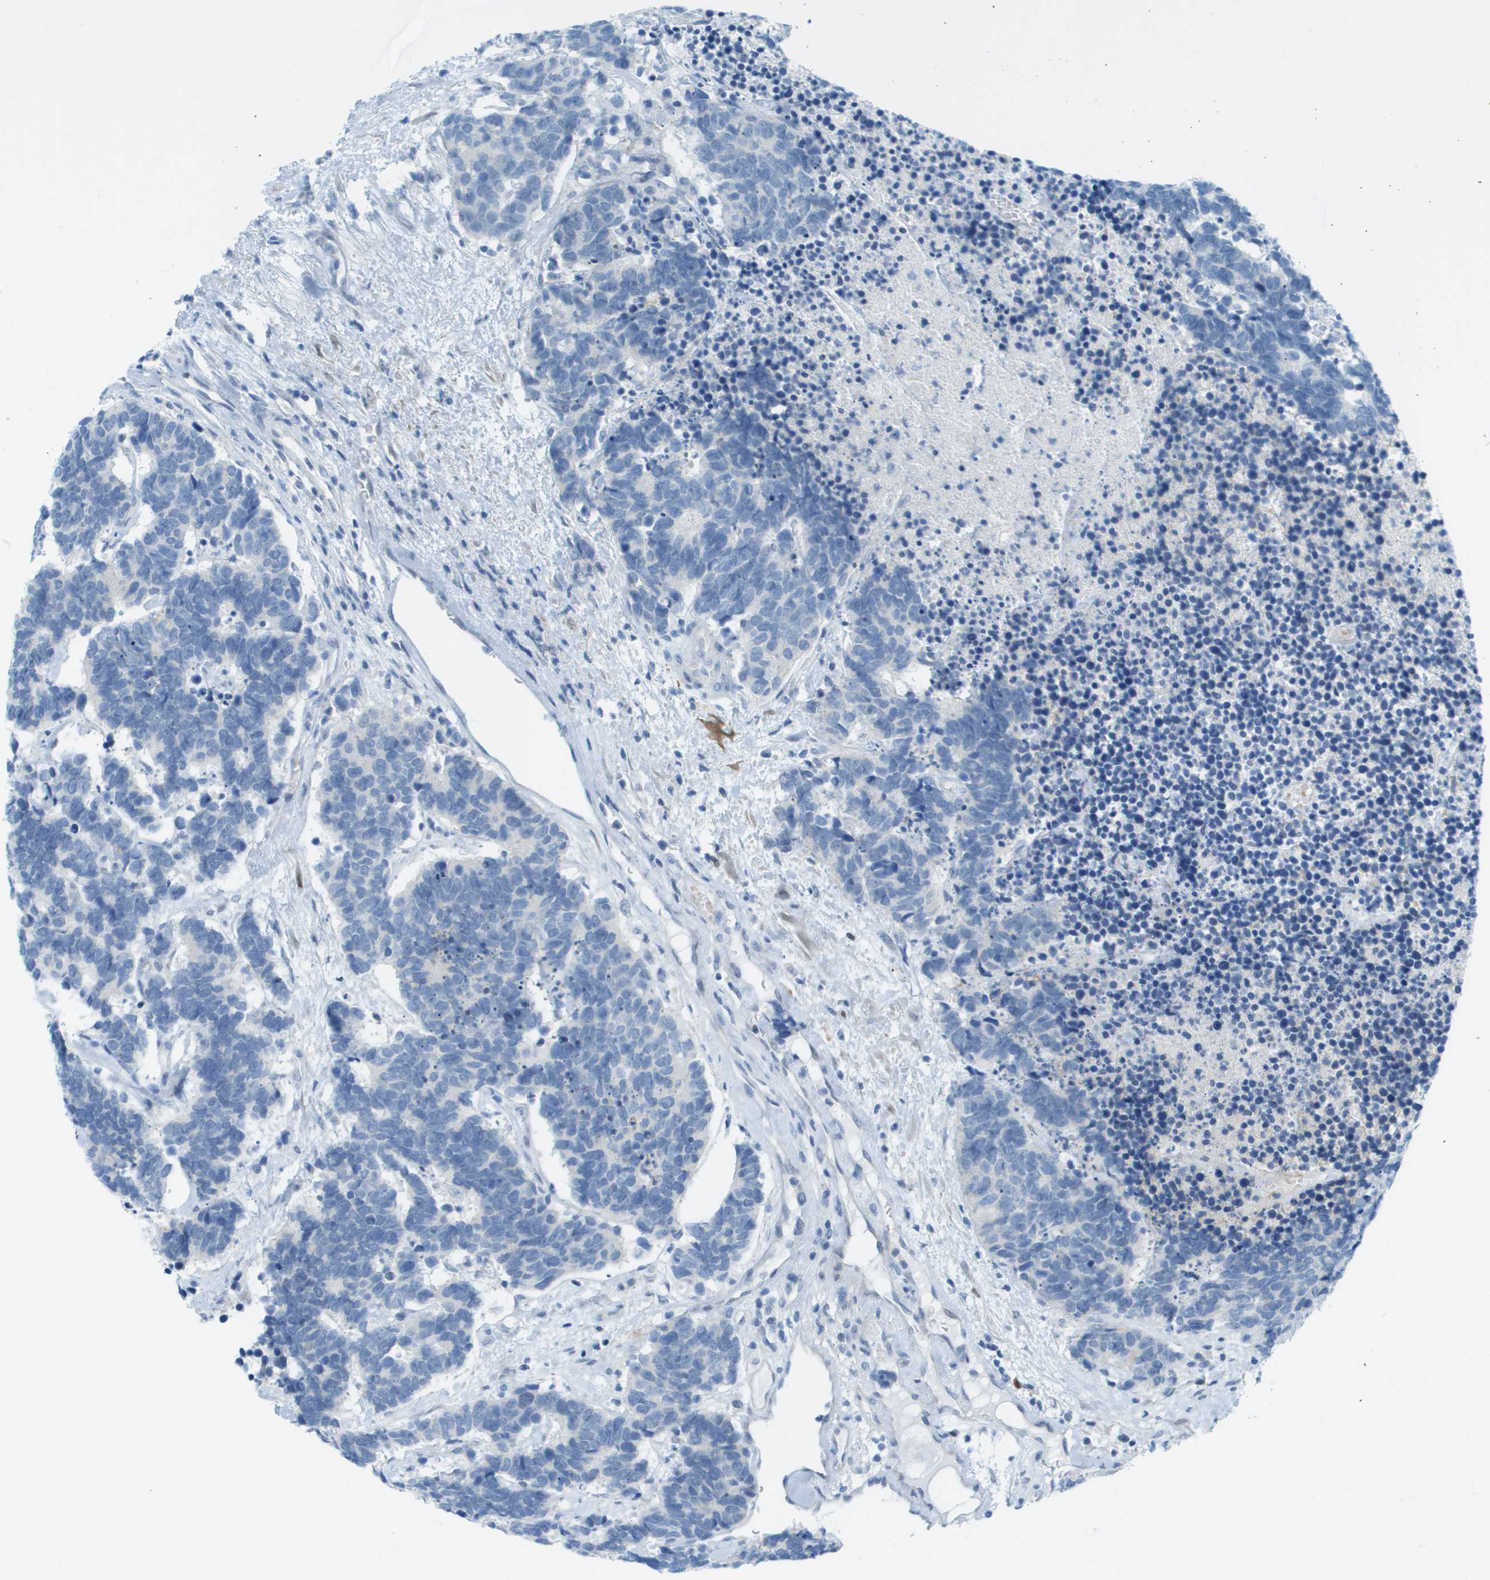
{"staining": {"intensity": "negative", "quantity": "none", "location": "none"}, "tissue": "carcinoid", "cell_type": "Tumor cells", "image_type": "cancer", "snomed": [{"axis": "morphology", "description": "Carcinoma, NOS"}, {"axis": "morphology", "description": "Carcinoid, malignant, NOS"}, {"axis": "topography", "description": "Urinary bladder"}], "caption": "This is an IHC histopathology image of human carcinoid (malignant). There is no positivity in tumor cells.", "gene": "CUL9", "patient": {"sex": "male", "age": 57}}